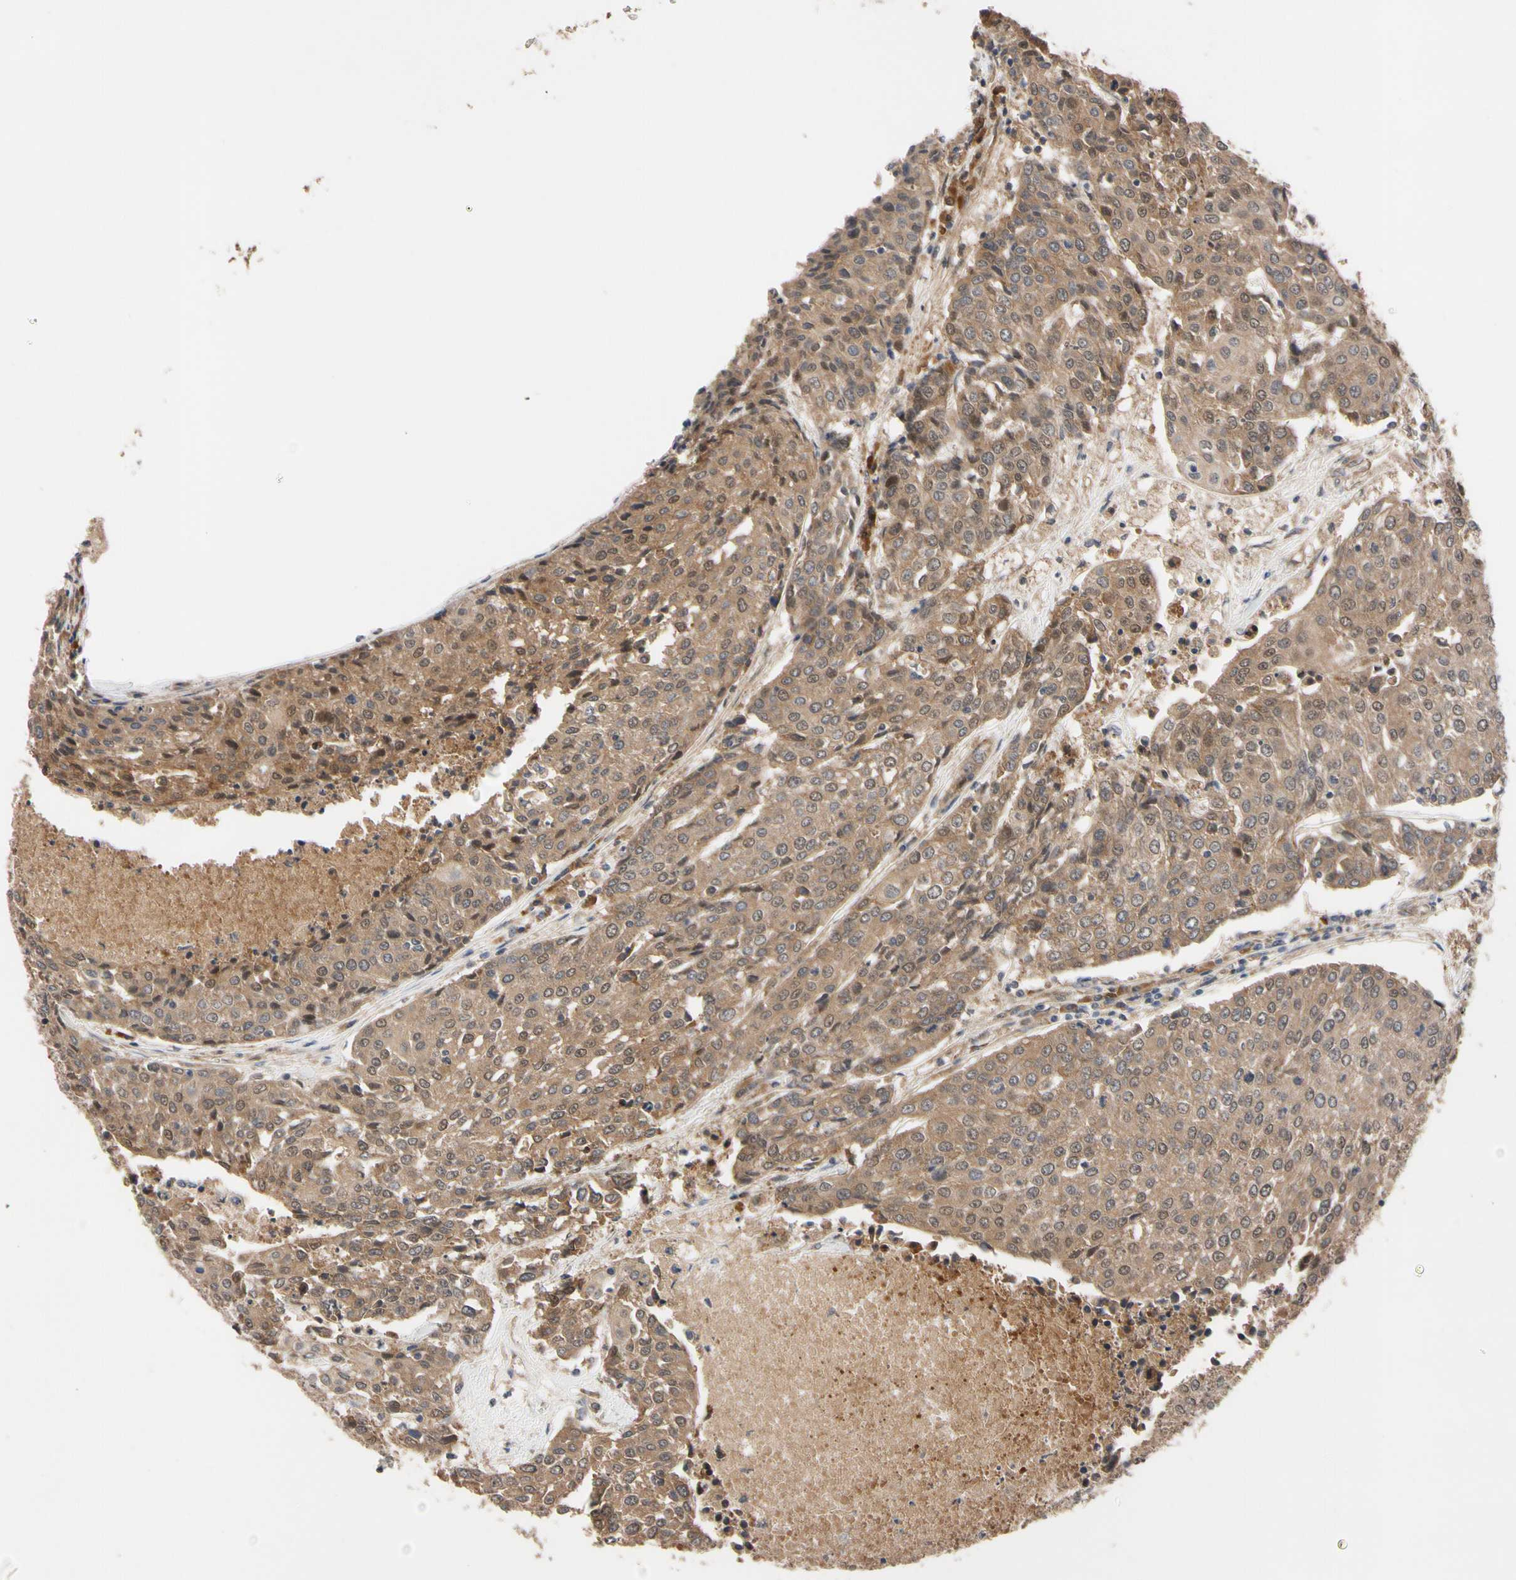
{"staining": {"intensity": "moderate", "quantity": ">75%", "location": "cytoplasmic/membranous"}, "tissue": "urothelial cancer", "cell_type": "Tumor cells", "image_type": "cancer", "snomed": [{"axis": "morphology", "description": "Urothelial carcinoma, High grade"}, {"axis": "topography", "description": "Urinary bladder"}], "caption": "High-grade urothelial carcinoma stained with IHC exhibits moderate cytoplasmic/membranous expression in approximately >75% of tumor cells.", "gene": "CYTIP", "patient": {"sex": "female", "age": 85}}